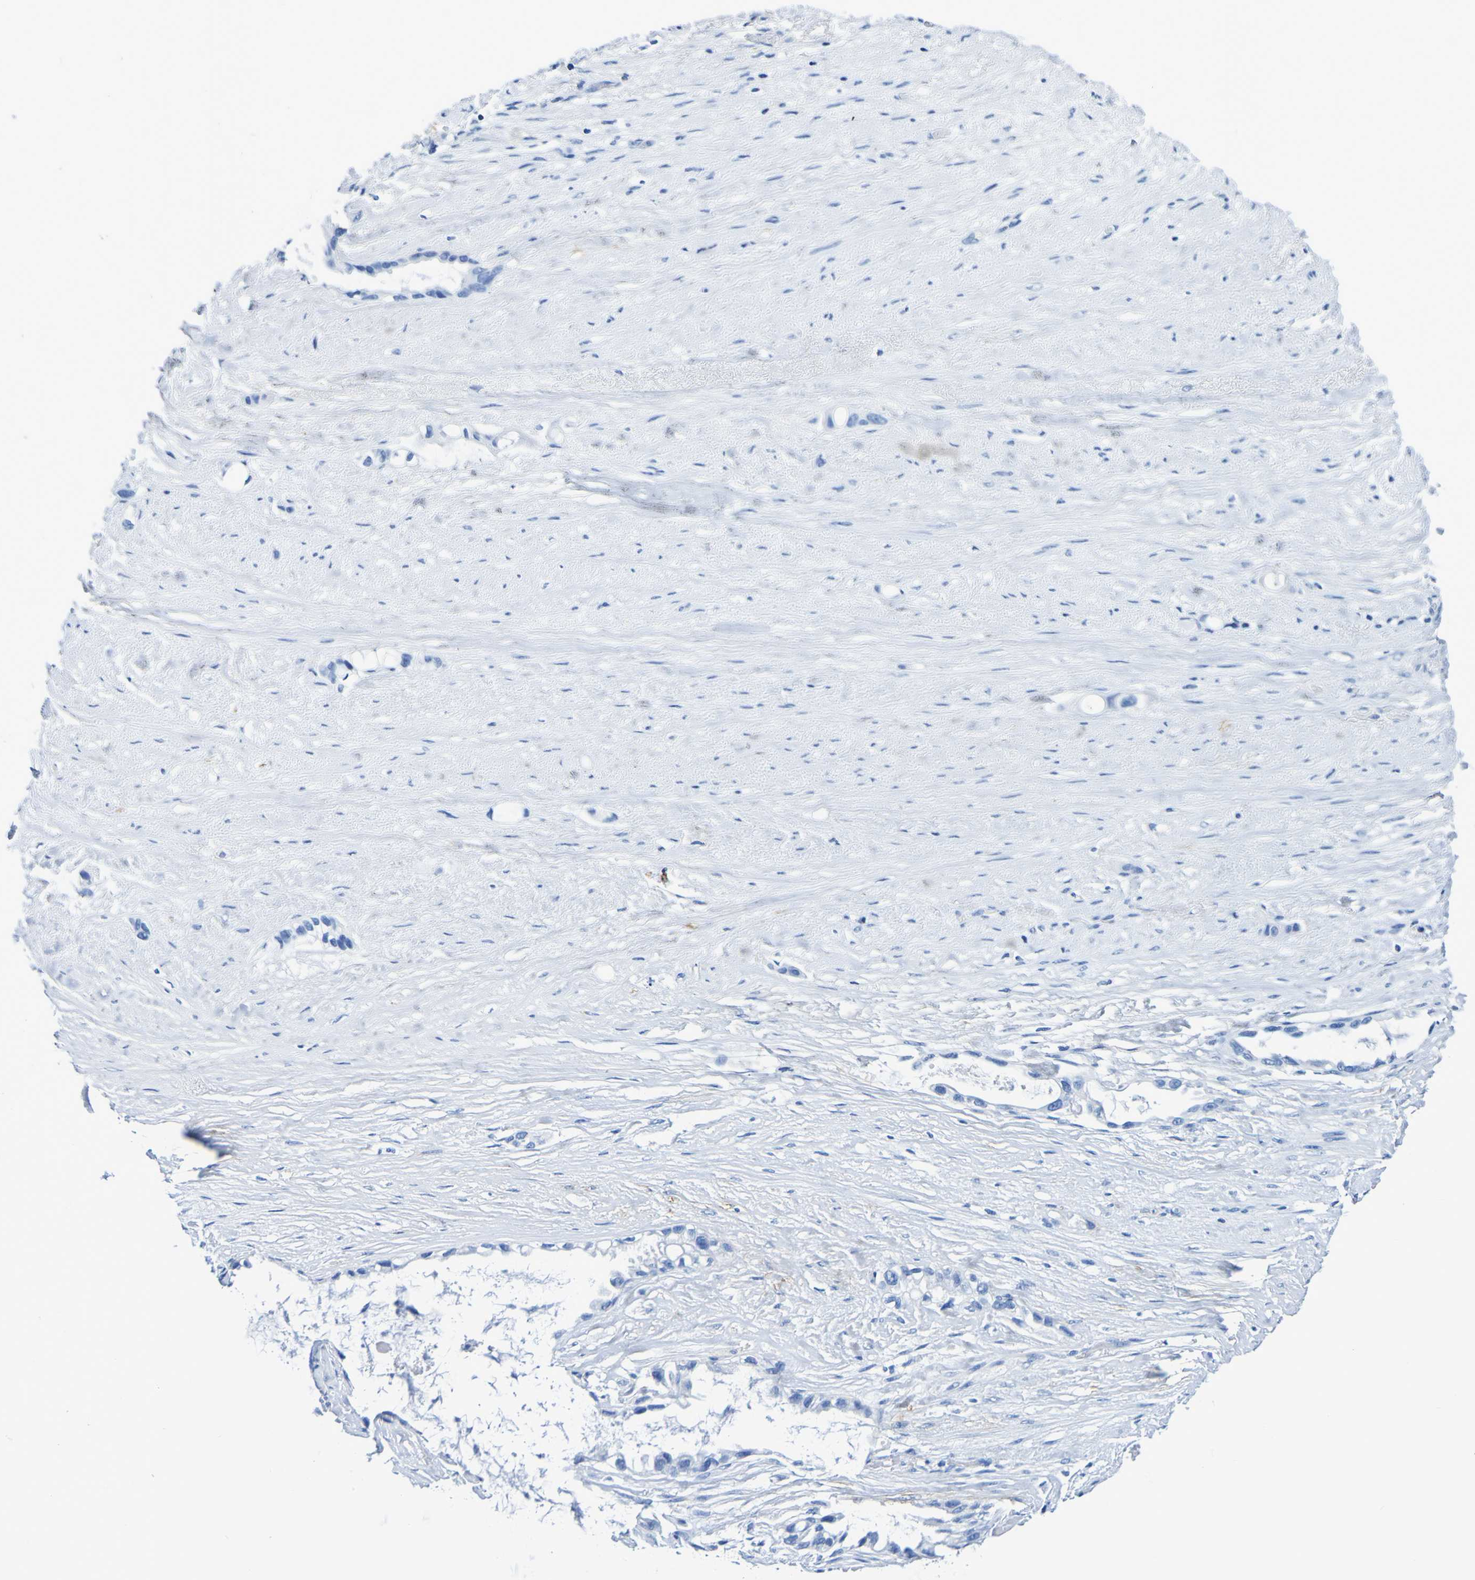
{"staining": {"intensity": "negative", "quantity": "none", "location": "none"}, "tissue": "liver cancer", "cell_type": "Tumor cells", "image_type": "cancer", "snomed": [{"axis": "morphology", "description": "Cholangiocarcinoma"}, {"axis": "topography", "description": "Liver"}], "caption": "An IHC micrograph of cholangiocarcinoma (liver) is shown. There is no staining in tumor cells of cholangiocarcinoma (liver). Nuclei are stained in blue.", "gene": "DPEP1", "patient": {"sex": "female", "age": 65}}